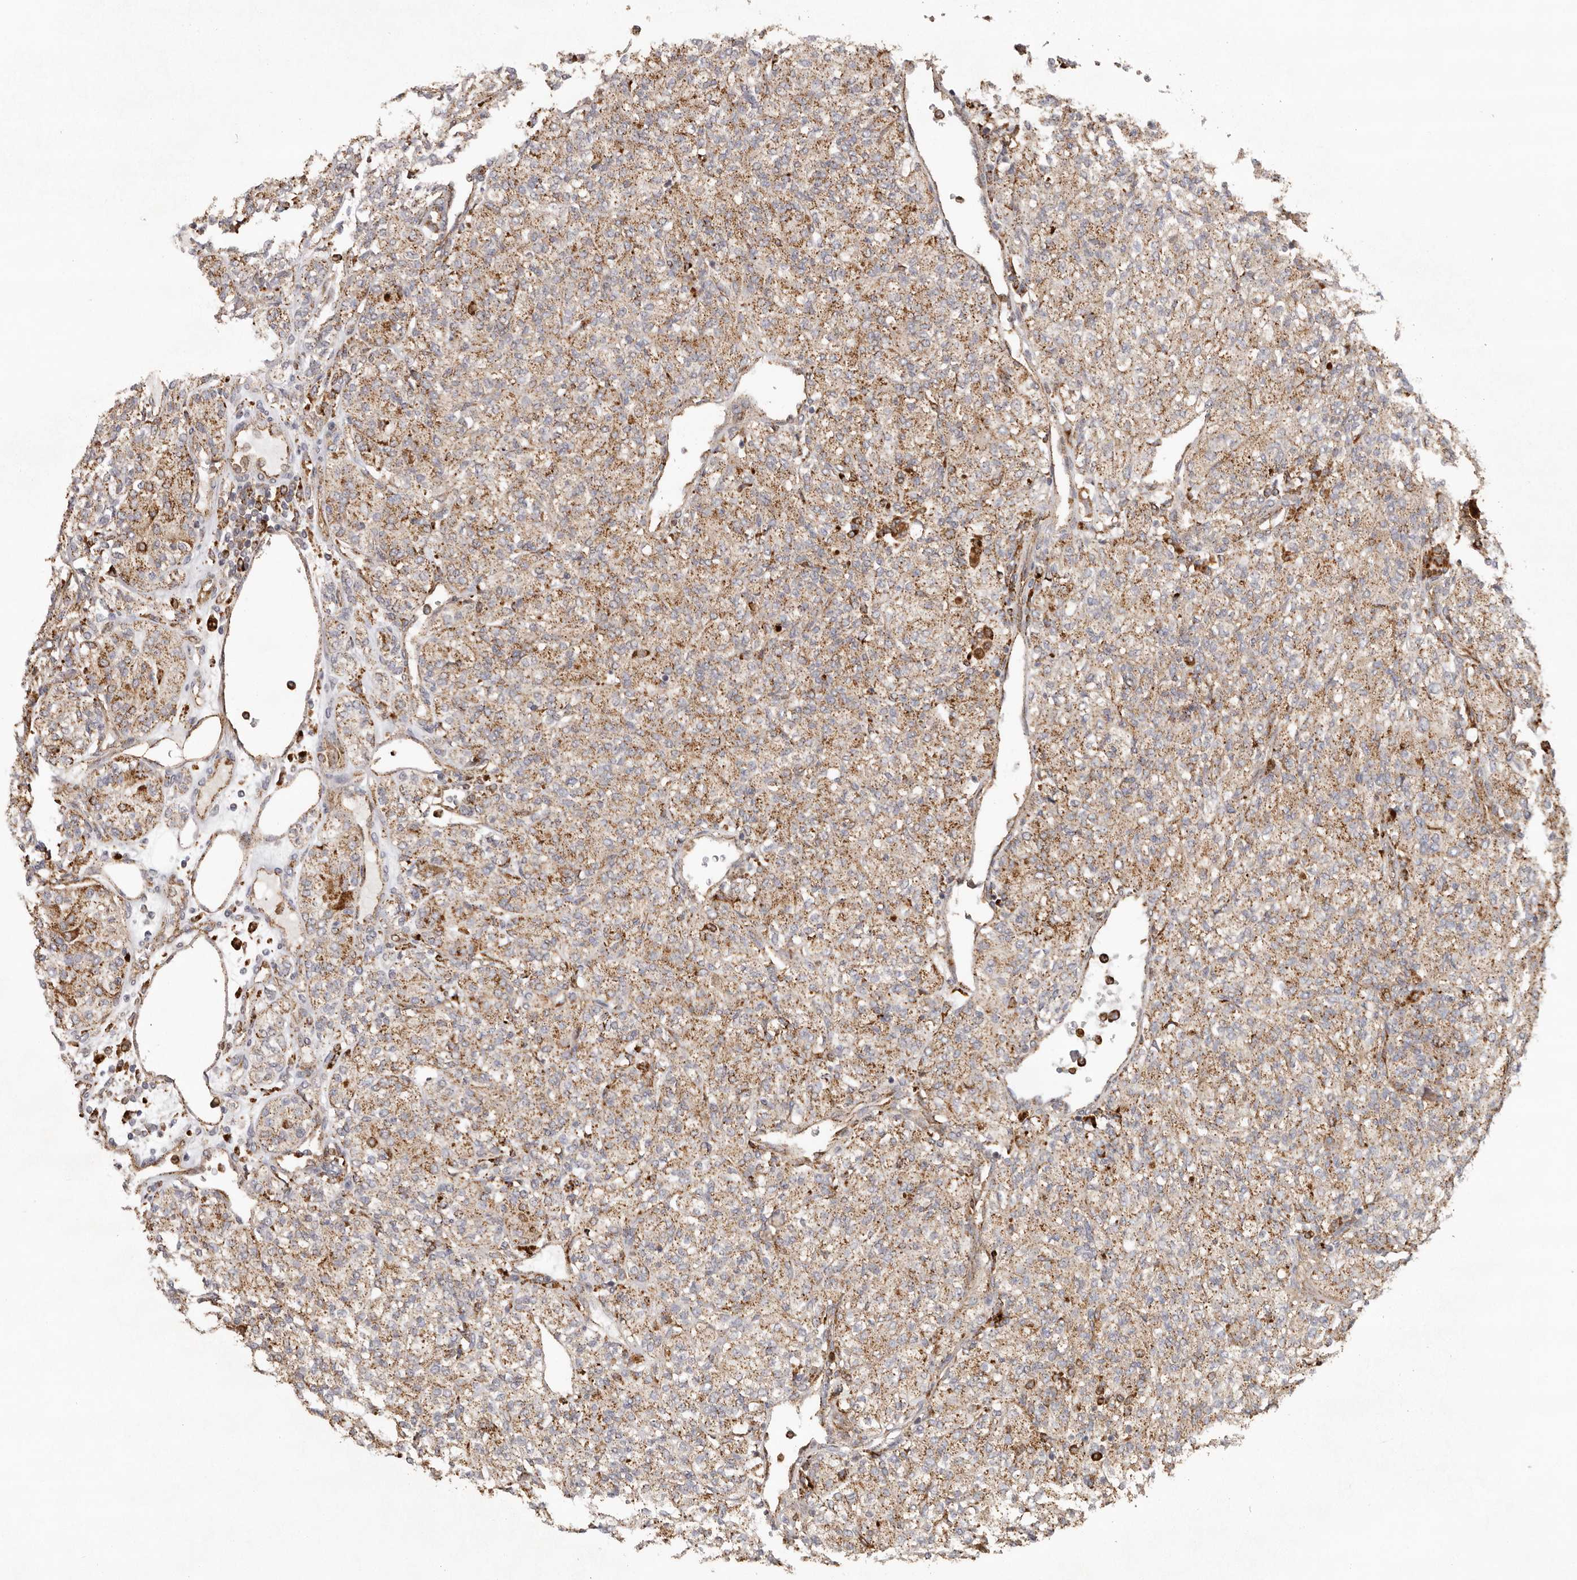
{"staining": {"intensity": "moderate", "quantity": ">75%", "location": "cytoplasmic/membranous"}, "tissue": "renal cancer", "cell_type": "Tumor cells", "image_type": "cancer", "snomed": [{"axis": "morphology", "description": "Adenocarcinoma, NOS"}, {"axis": "topography", "description": "Kidney"}], "caption": "Moderate cytoplasmic/membranous protein staining is present in about >75% of tumor cells in adenocarcinoma (renal).", "gene": "GRN", "patient": {"sex": "male", "age": 77}}